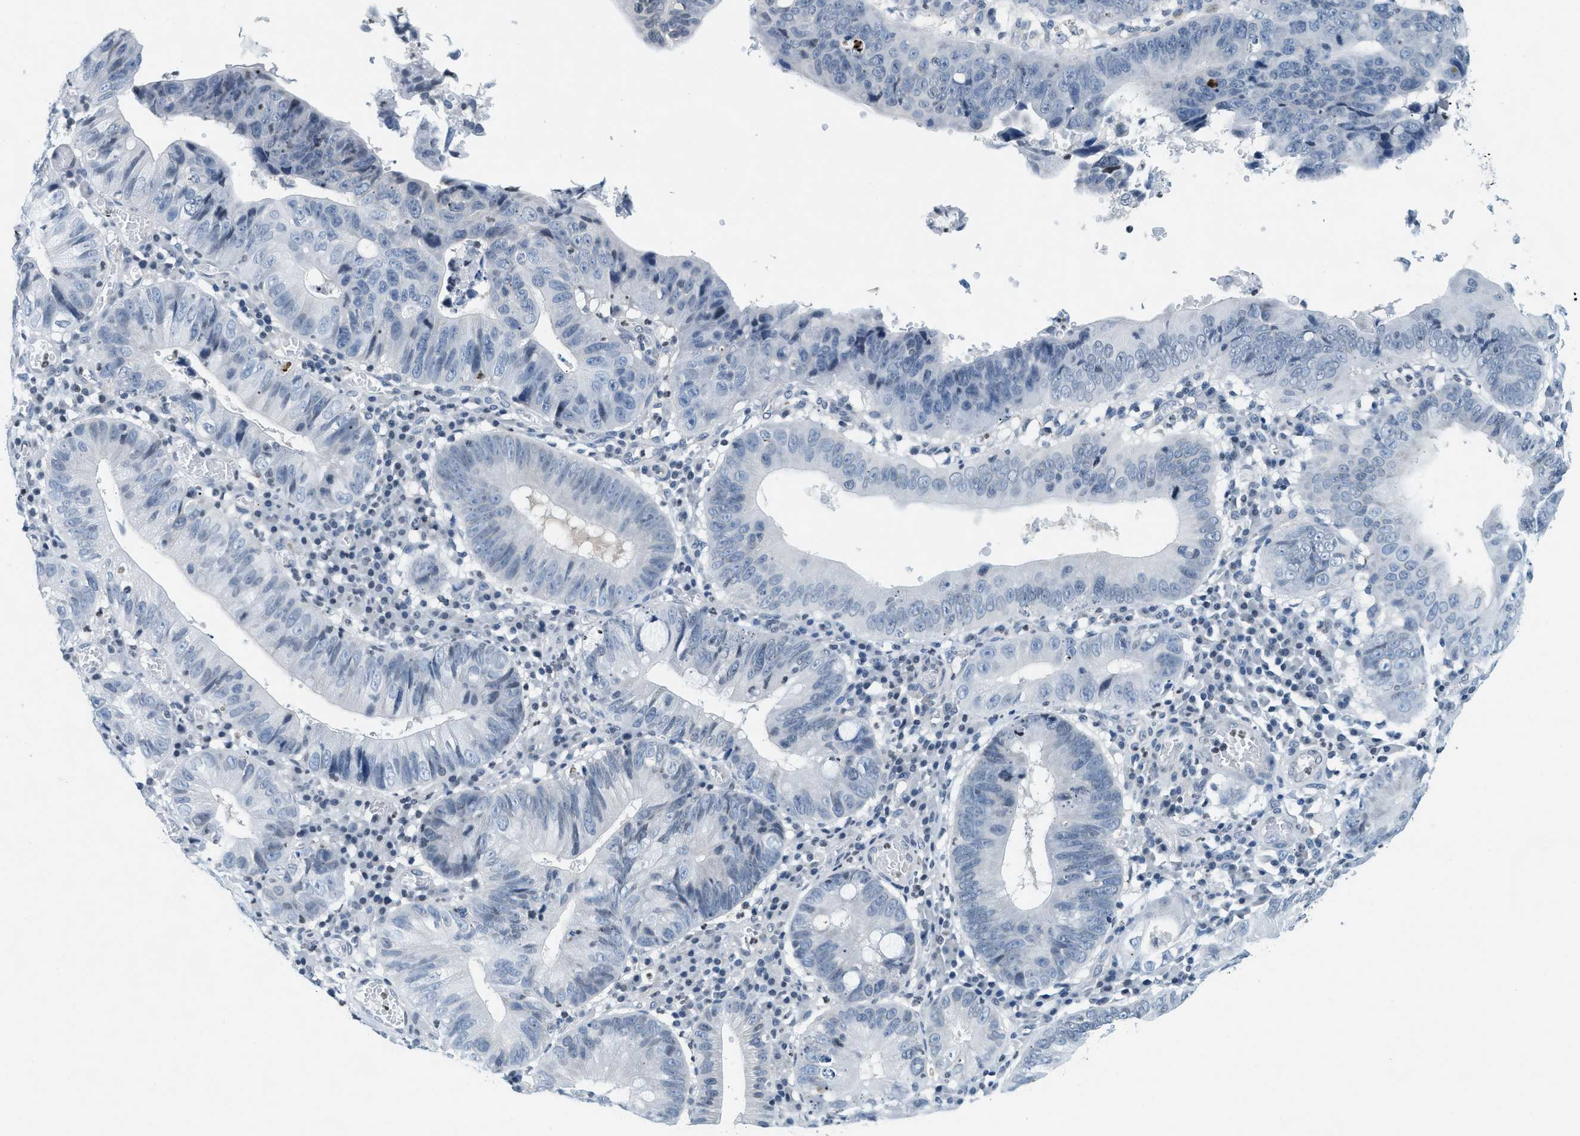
{"staining": {"intensity": "moderate", "quantity": "<25%", "location": "cytoplasmic/membranous"}, "tissue": "stomach cancer", "cell_type": "Tumor cells", "image_type": "cancer", "snomed": [{"axis": "morphology", "description": "Adenocarcinoma, NOS"}, {"axis": "topography", "description": "Stomach"}], "caption": "The micrograph displays a brown stain indicating the presence of a protein in the cytoplasmic/membranous of tumor cells in adenocarcinoma (stomach).", "gene": "UVRAG", "patient": {"sex": "male", "age": 59}}